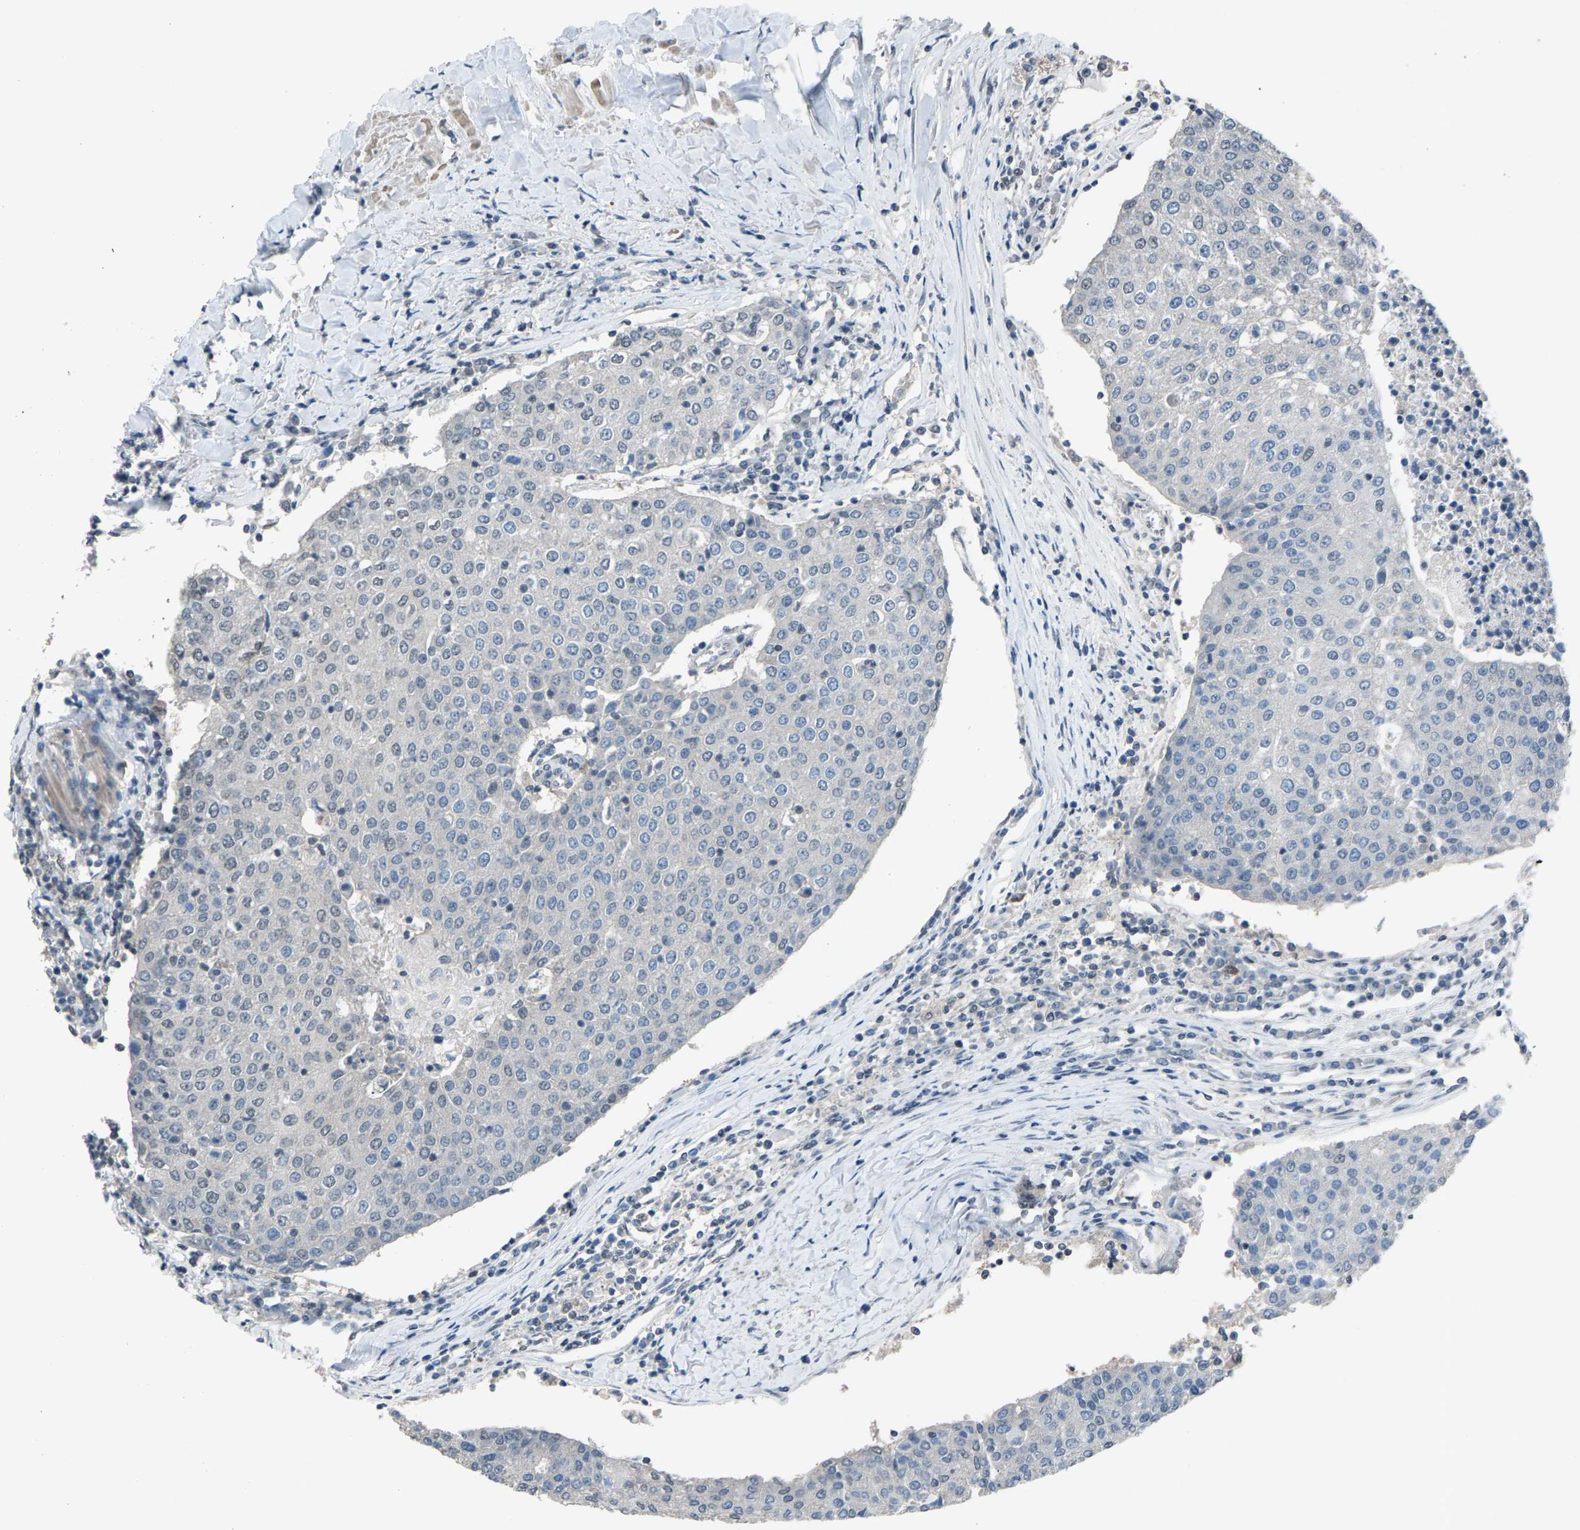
{"staining": {"intensity": "negative", "quantity": "none", "location": "none"}, "tissue": "urothelial cancer", "cell_type": "Tumor cells", "image_type": "cancer", "snomed": [{"axis": "morphology", "description": "Urothelial carcinoma, High grade"}, {"axis": "topography", "description": "Urinary bladder"}], "caption": "High magnification brightfield microscopy of urothelial cancer stained with DAB (3,3'-diaminobenzidine) (brown) and counterstained with hematoxylin (blue): tumor cells show no significant staining.", "gene": "ZNF276", "patient": {"sex": "female", "age": 85}}